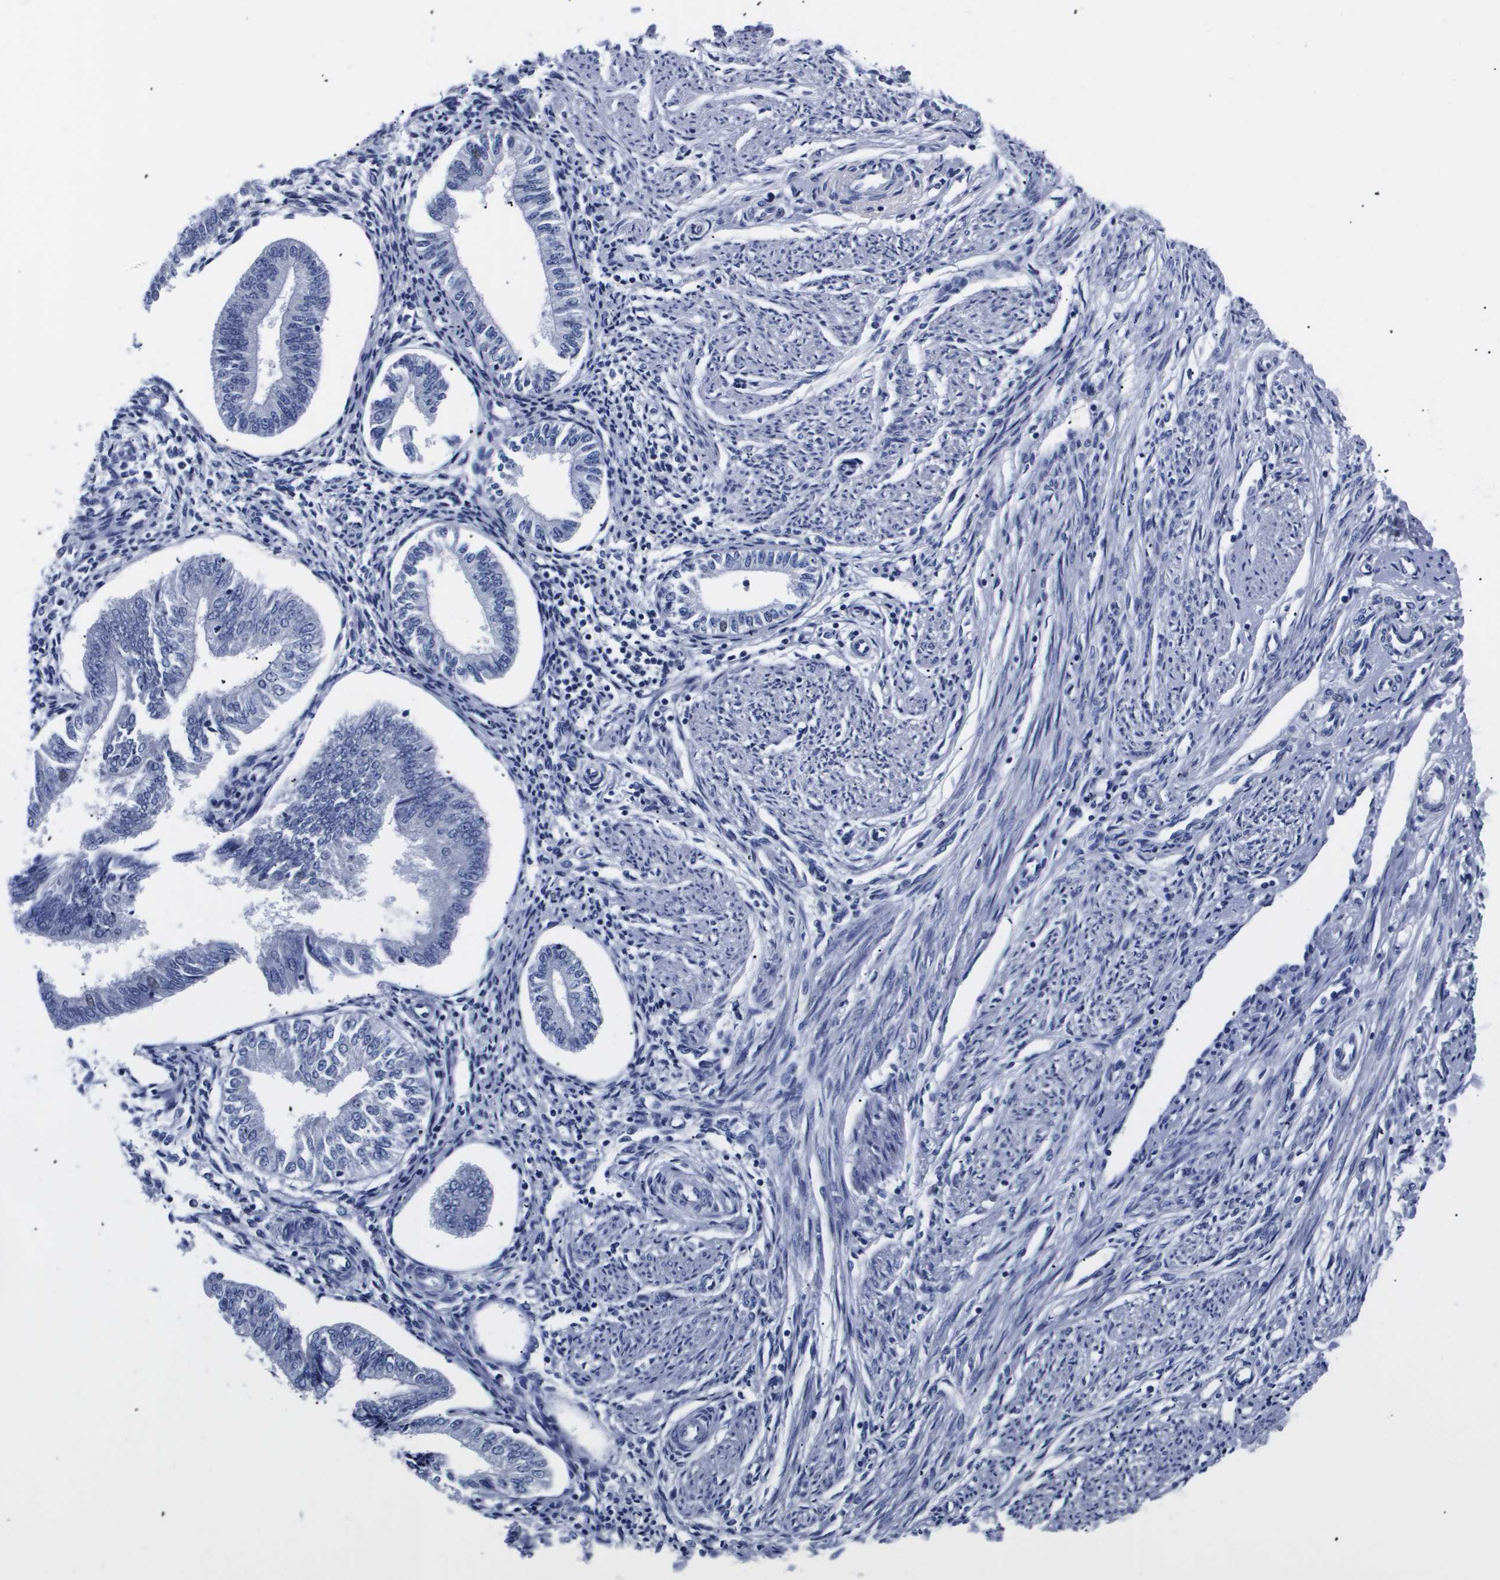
{"staining": {"intensity": "negative", "quantity": "none", "location": "none"}, "tissue": "endometrium", "cell_type": "Cells in endometrial stroma", "image_type": "normal", "snomed": [{"axis": "morphology", "description": "Normal tissue, NOS"}, {"axis": "topography", "description": "Endometrium"}], "caption": "Cells in endometrial stroma are negative for protein expression in benign human endometrium. (Stains: DAB immunohistochemistry with hematoxylin counter stain, Microscopy: brightfield microscopy at high magnification).", "gene": "ATP6V0A4", "patient": {"sex": "female", "age": 50}}